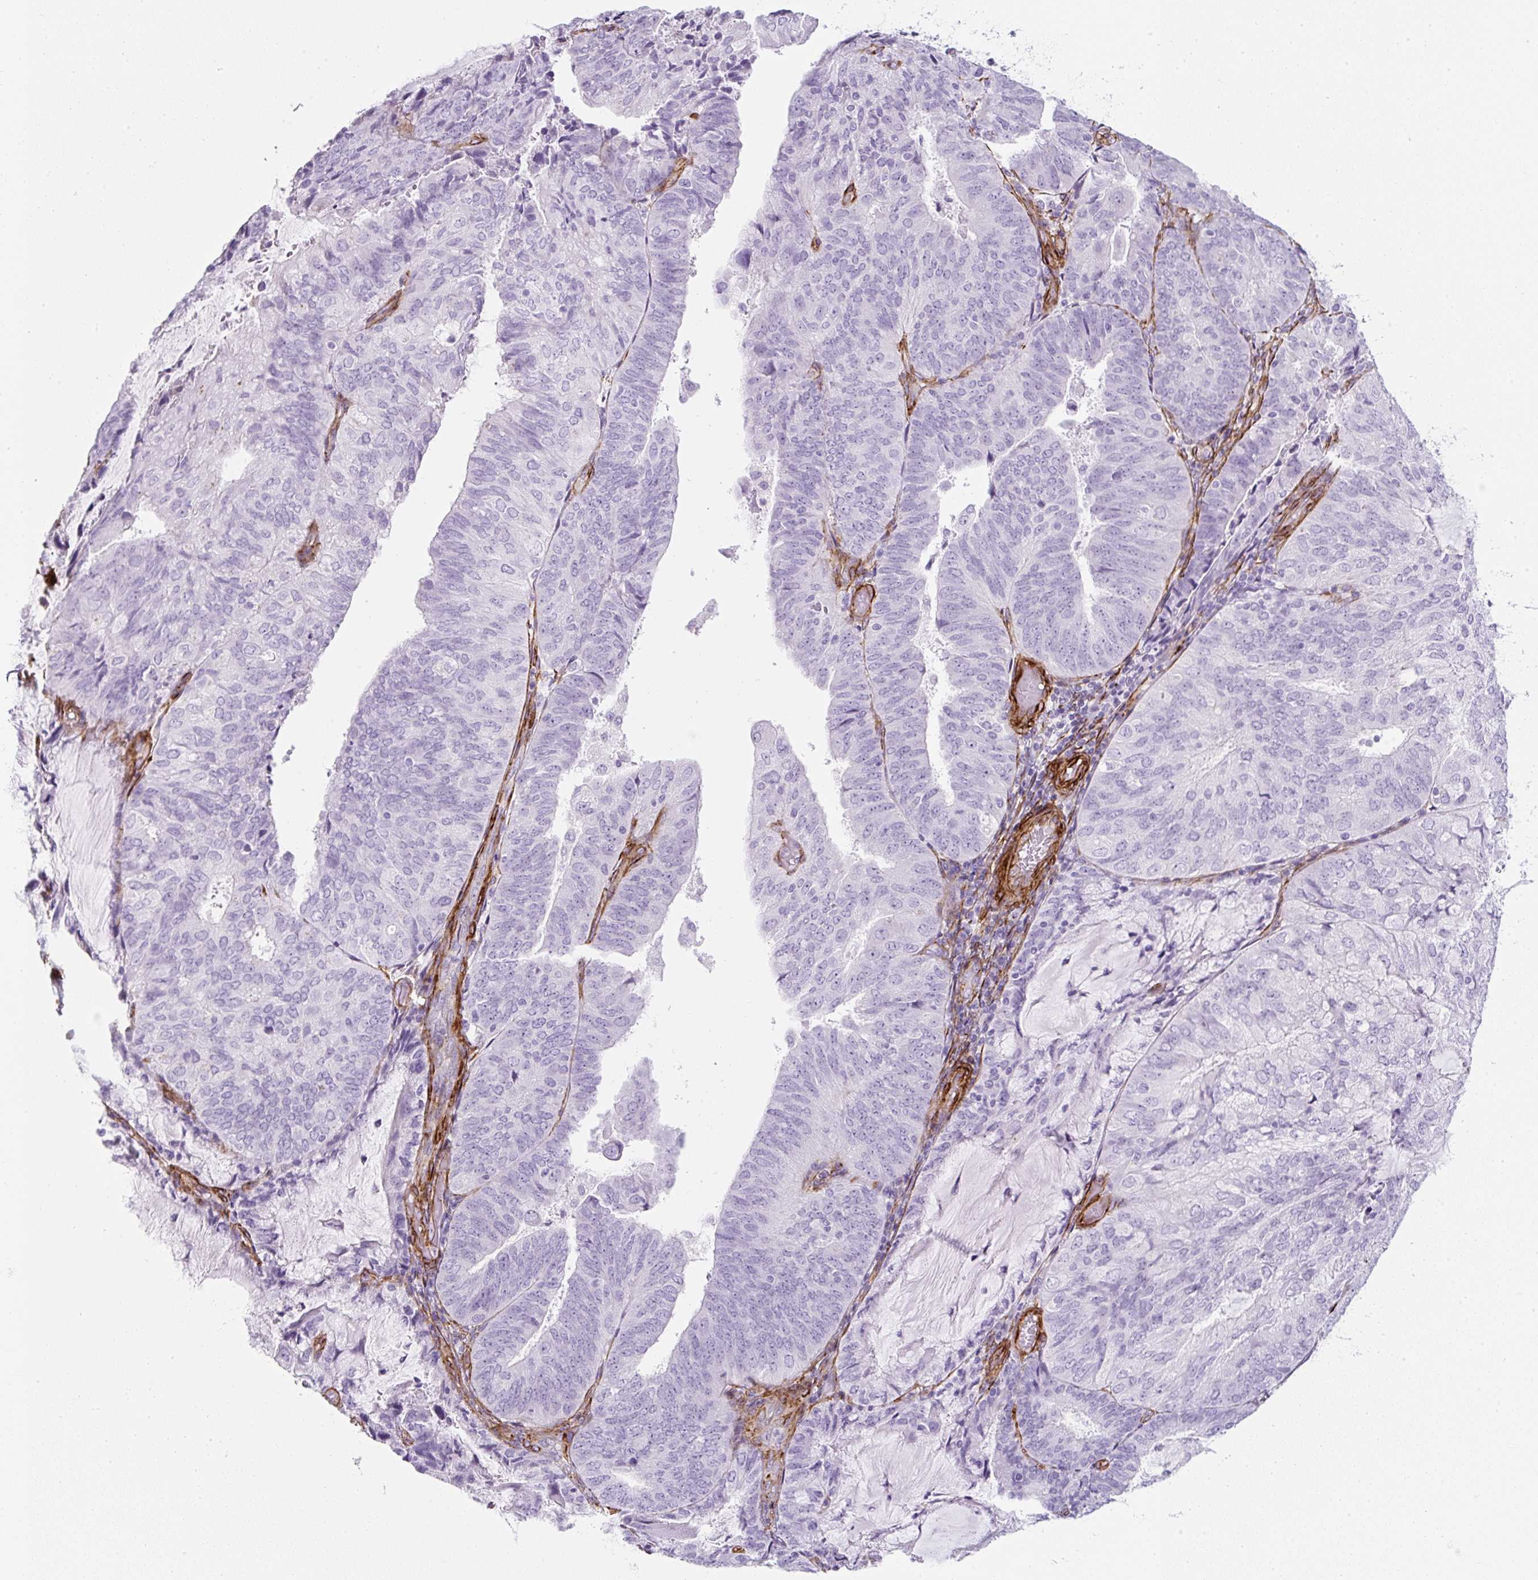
{"staining": {"intensity": "negative", "quantity": "none", "location": "none"}, "tissue": "endometrial cancer", "cell_type": "Tumor cells", "image_type": "cancer", "snomed": [{"axis": "morphology", "description": "Adenocarcinoma, NOS"}, {"axis": "topography", "description": "Endometrium"}], "caption": "A micrograph of human endometrial adenocarcinoma is negative for staining in tumor cells.", "gene": "CAVIN3", "patient": {"sex": "female", "age": 81}}